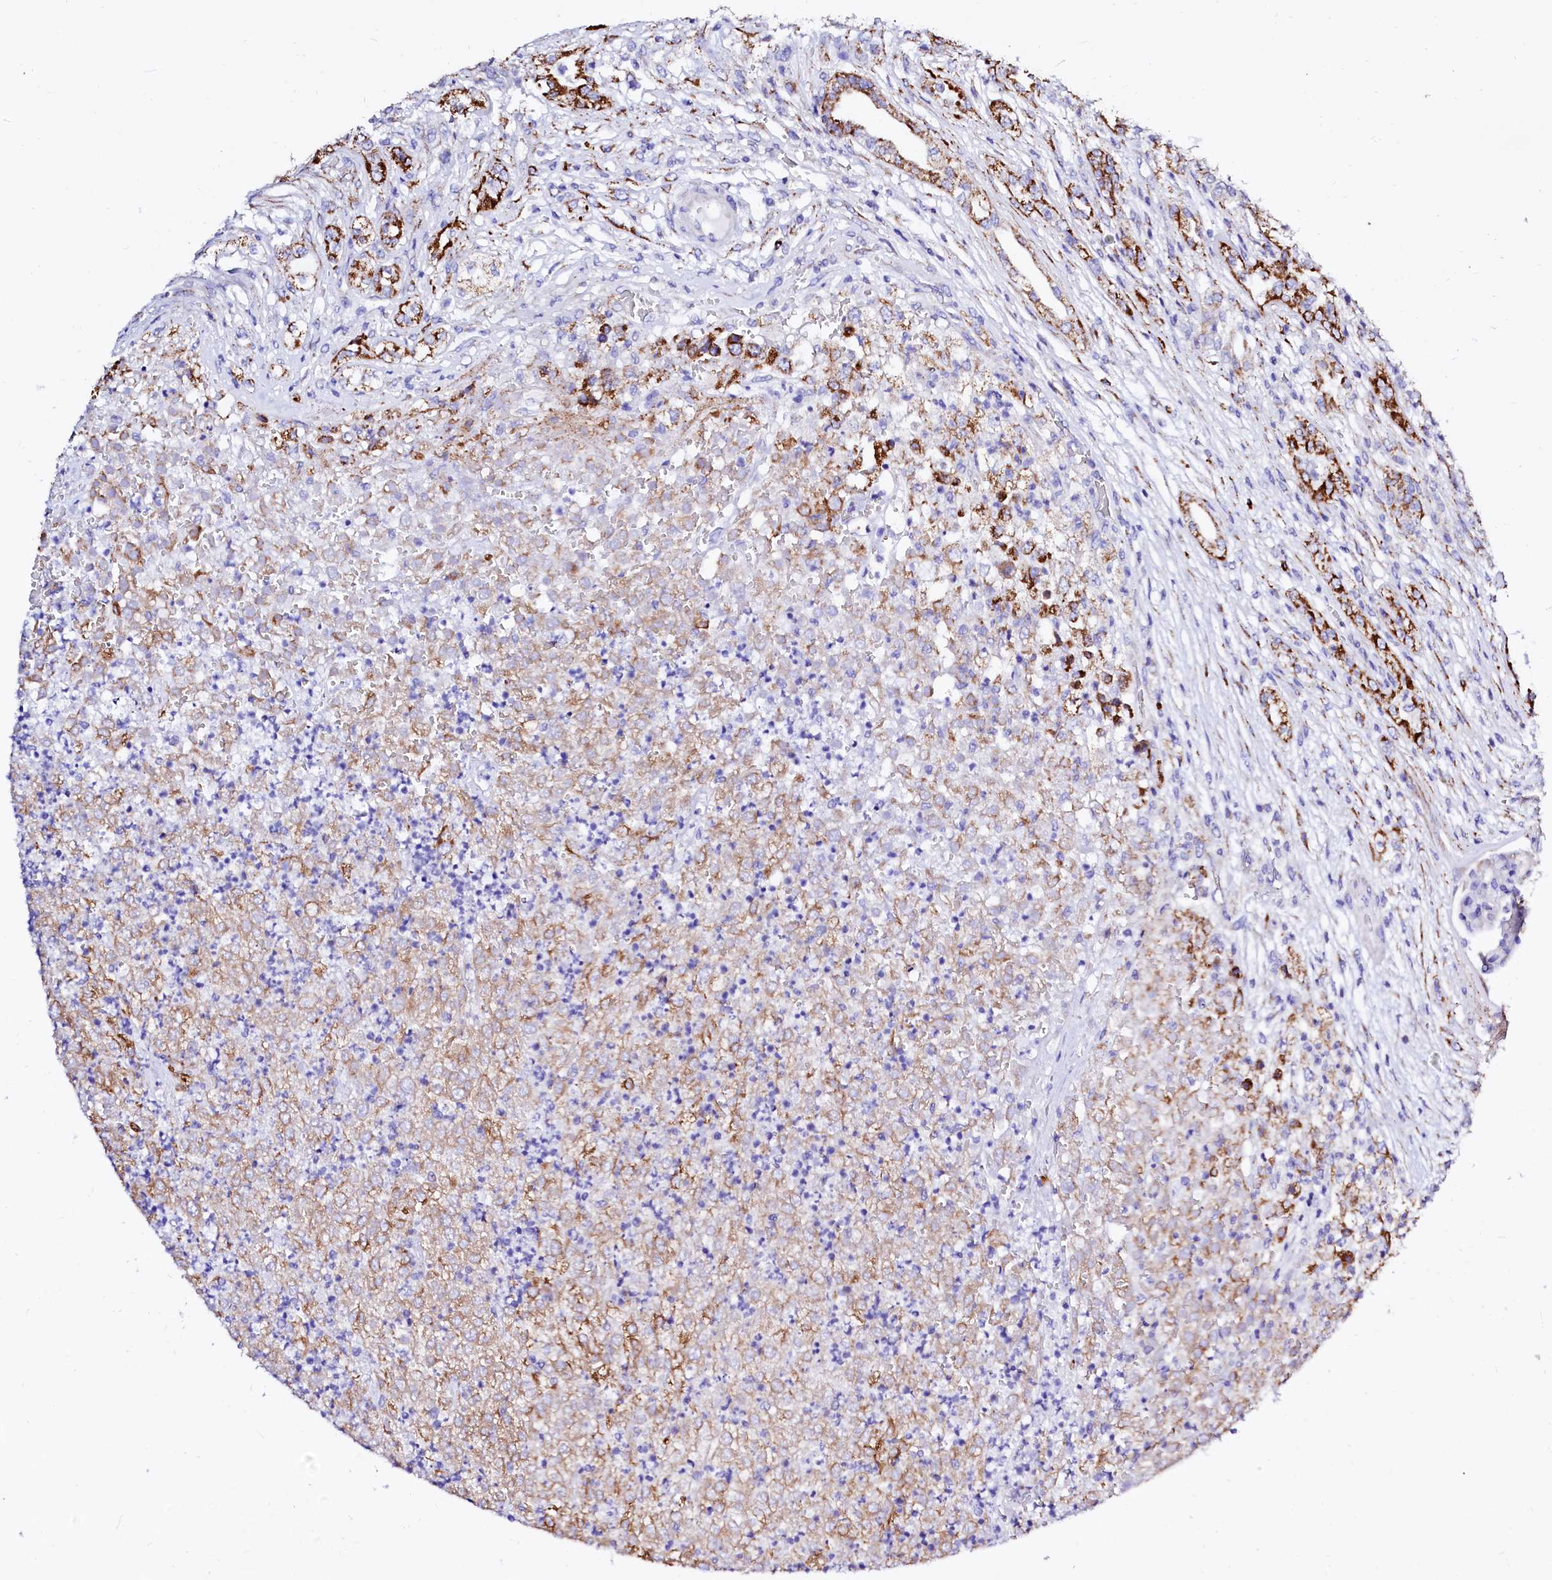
{"staining": {"intensity": "strong", "quantity": "25%-75%", "location": "cytoplasmic/membranous"}, "tissue": "renal cancer", "cell_type": "Tumor cells", "image_type": "cancer", "snomed": [{"axis": "morphology", "description": "Adenocarcinoma, NOS"}, {"axis": "topography", "description": "Kidney"}], "caption": "DAB immunohistochemical staining of adenocarcinoma (renal) shows strong cytoplasmic/membranous protein expression in approximately 25%-75% of tumor cells.", "gene": "MAOB", "patient": {"sex": "female", "age": 54}}